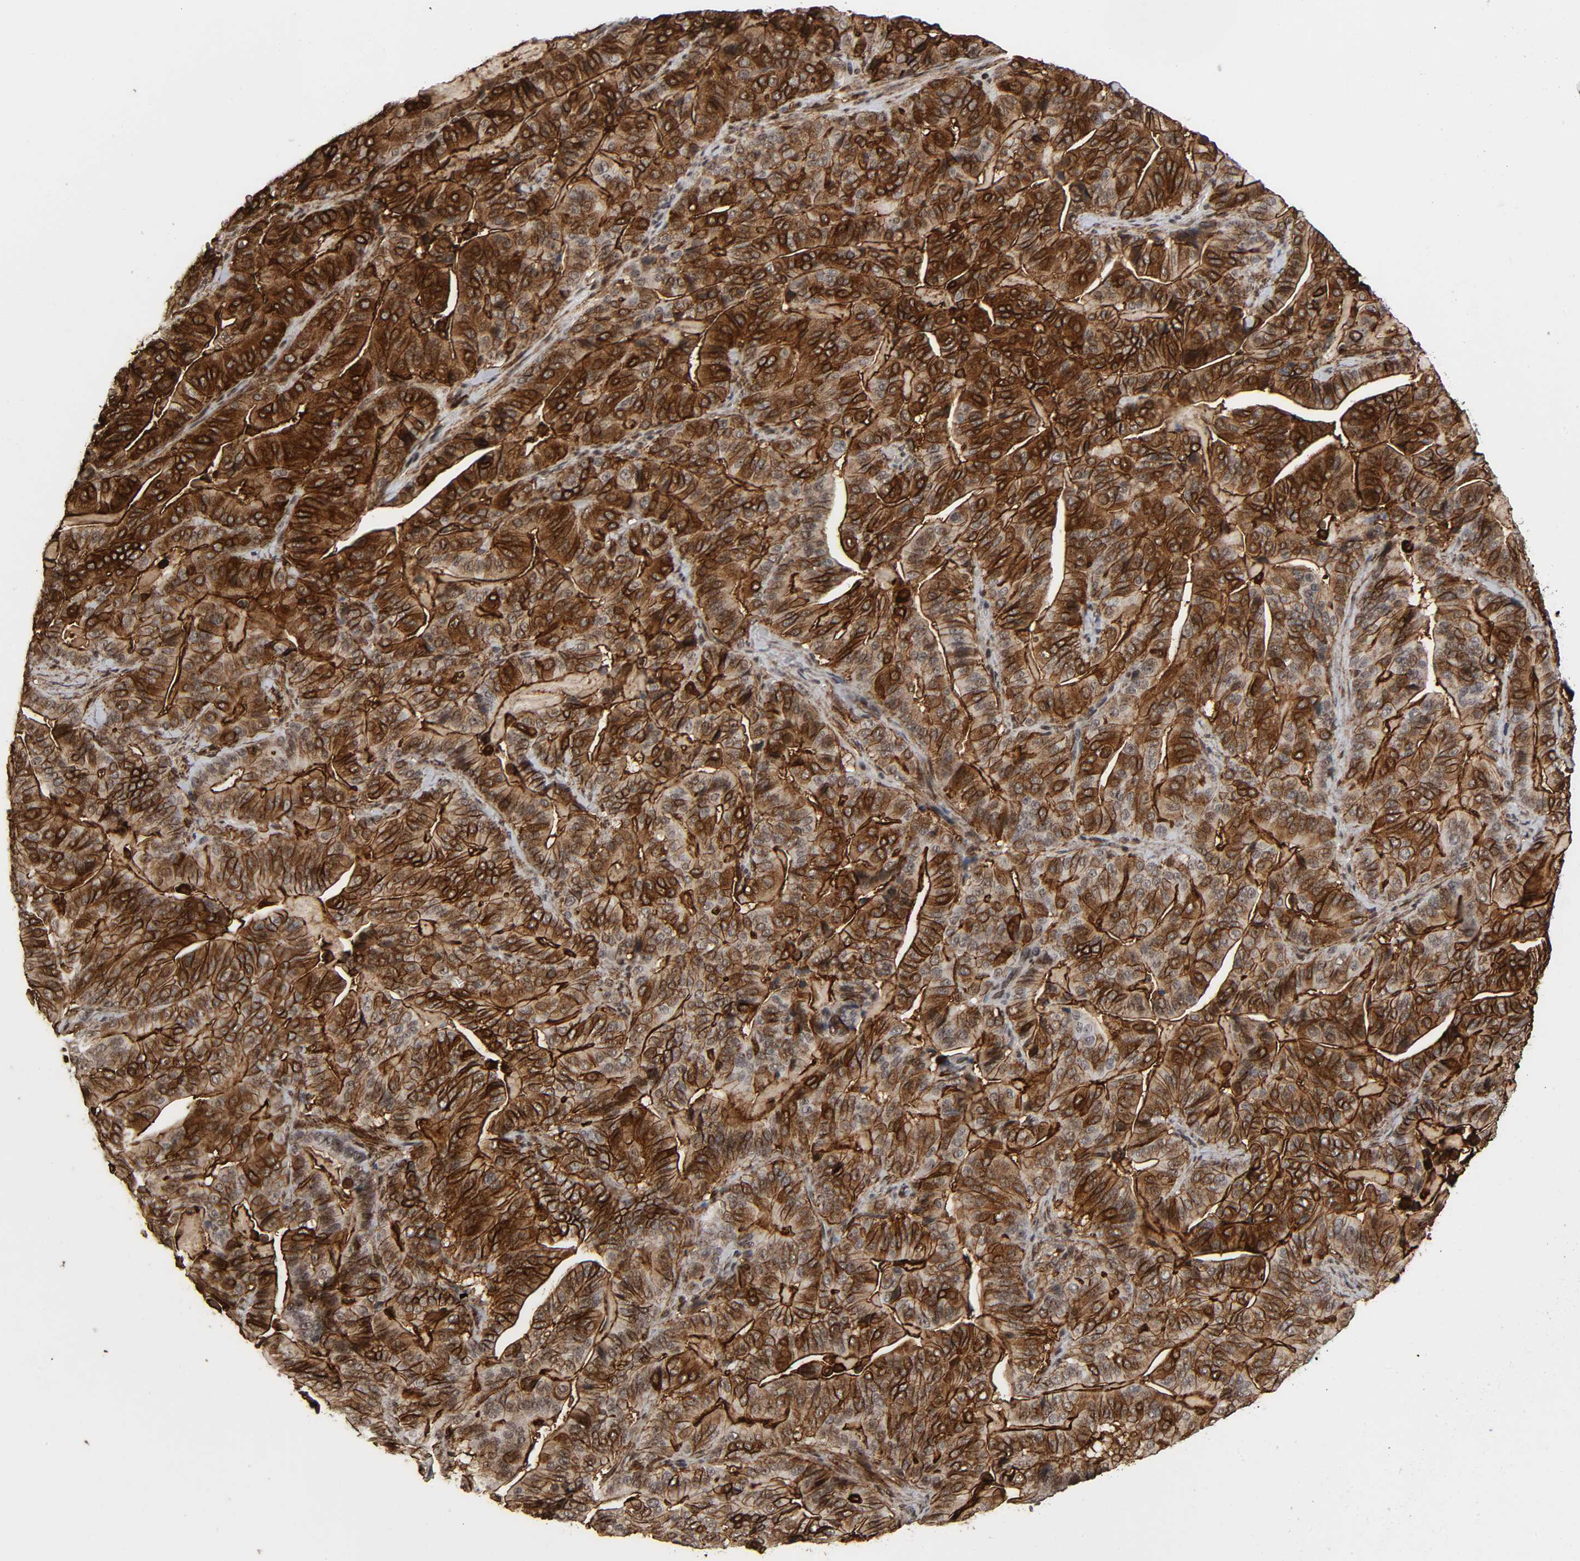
{"staining": {"intensity": "strong", "quantity": ">75%", "location": "cytoplasmic/membranous,nuclear"}, "tissue": "pancreatic cancer", "cell_type": "Tumor cells", "image_type": "cancer", "snomed": [{"axis": "morphology", "description": "Adenocarcinoma, NOS"}, {"axis": "topography", "description": "Pancreas"}], "caption": "Pancreatic cancer tissue shows strong cytoplasmic/membranous and nuclear expression in about >75% of tumor cells, visualized by immunohistochemistry. (DAB = brown stain, brightfield microscopy at high magnification).", "gene": "AHNAK2", "patient": {"sex": "male", "age": 63}}